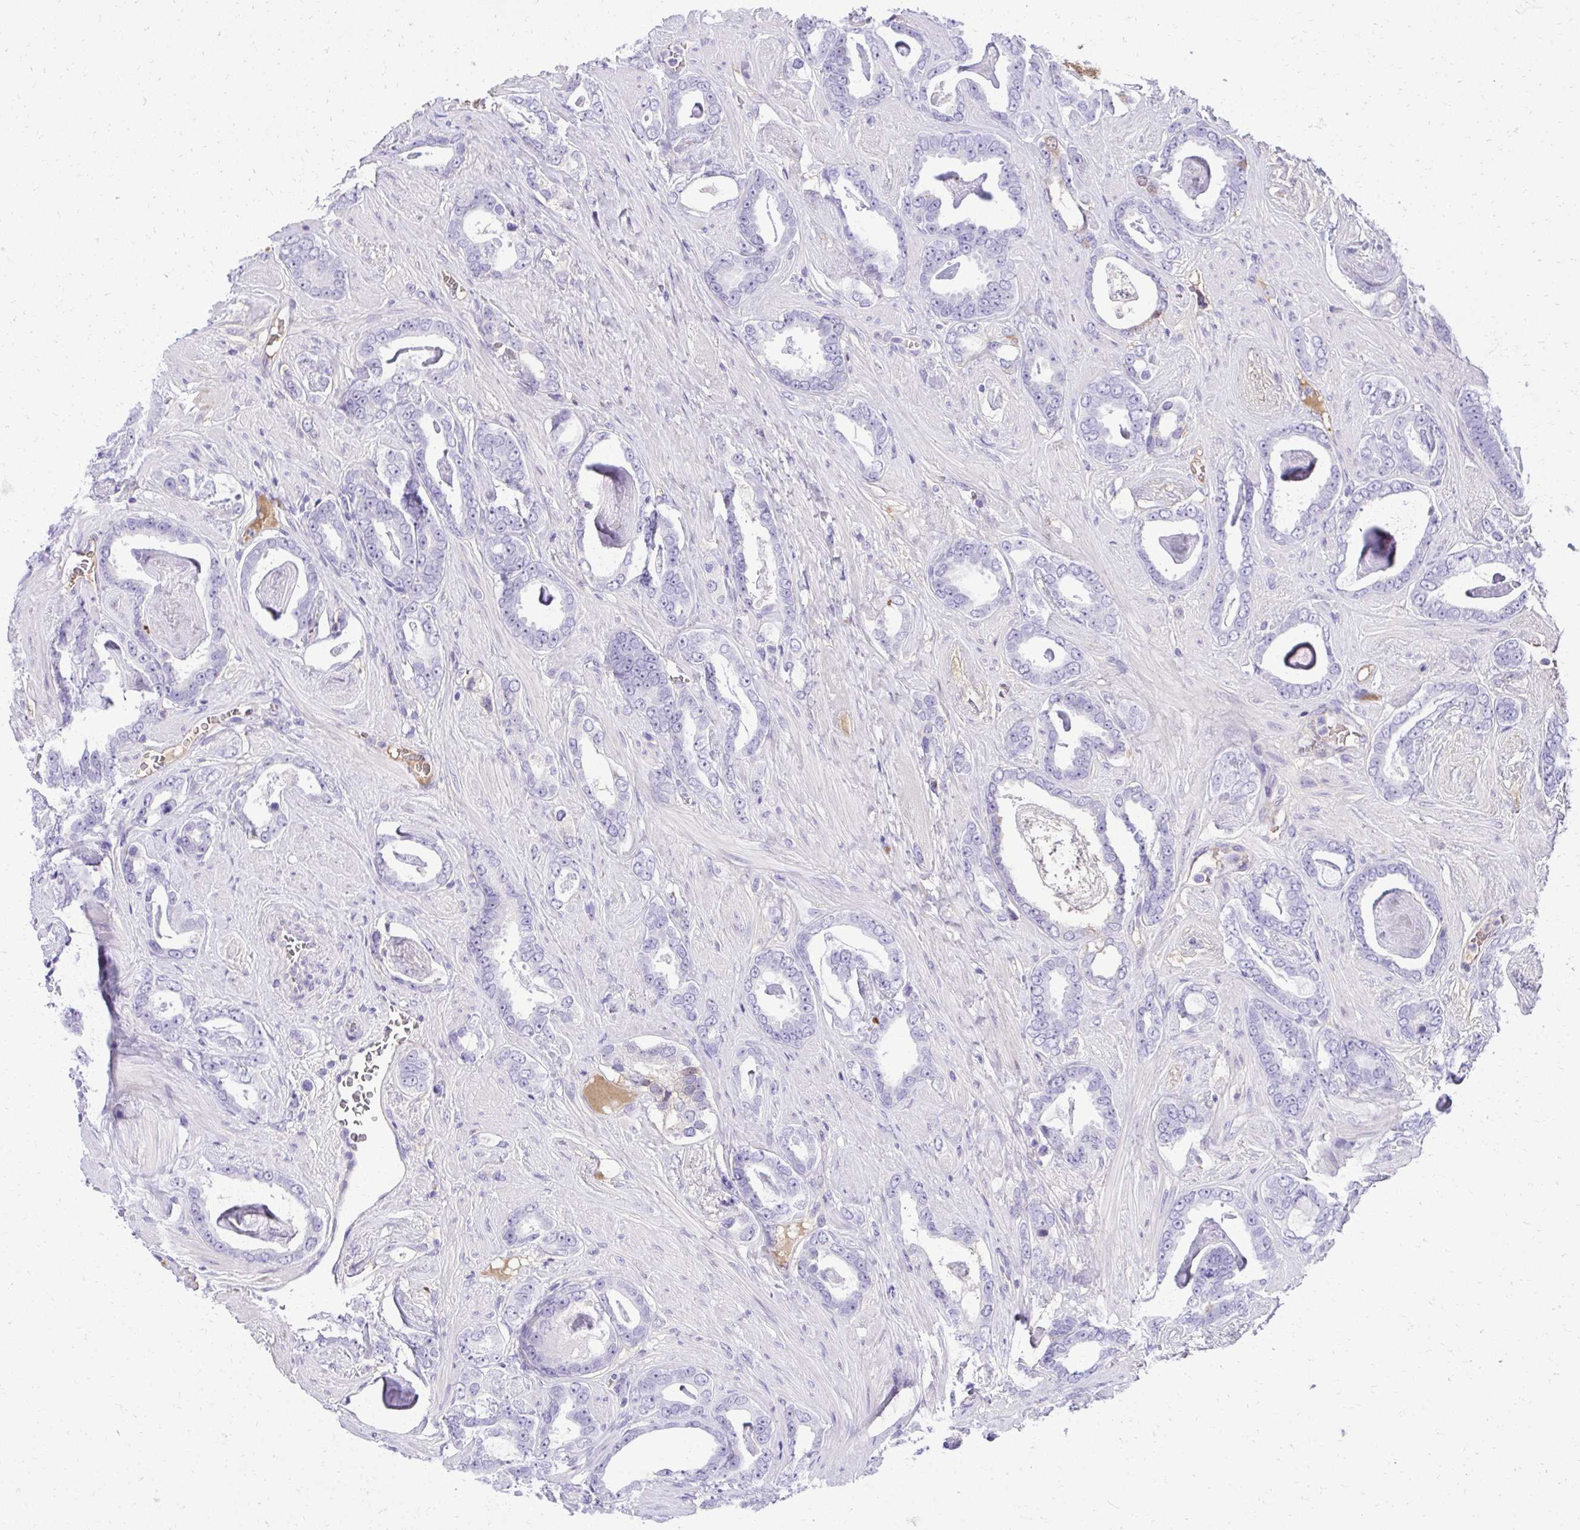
{"staining": {"intensity": "negative", "quantity": "none", "location": "none"}, "tissue": "prostate cancer", "cell_type": "Tumor cells", "image_type": "cancer", "snomed": [{"axis": "morphology", "description": "Adenocarcinoma, High grade"}, {"axis": "topography", "description": "Prostate"}], "caption": "This is an immunohistochemistry (IHC) image of prostate adenocarcinoma (high-grade). There is no expression in tumor cells.", "gene": "PITPNM3", "patient": {"sex": "male", "age": 63}}